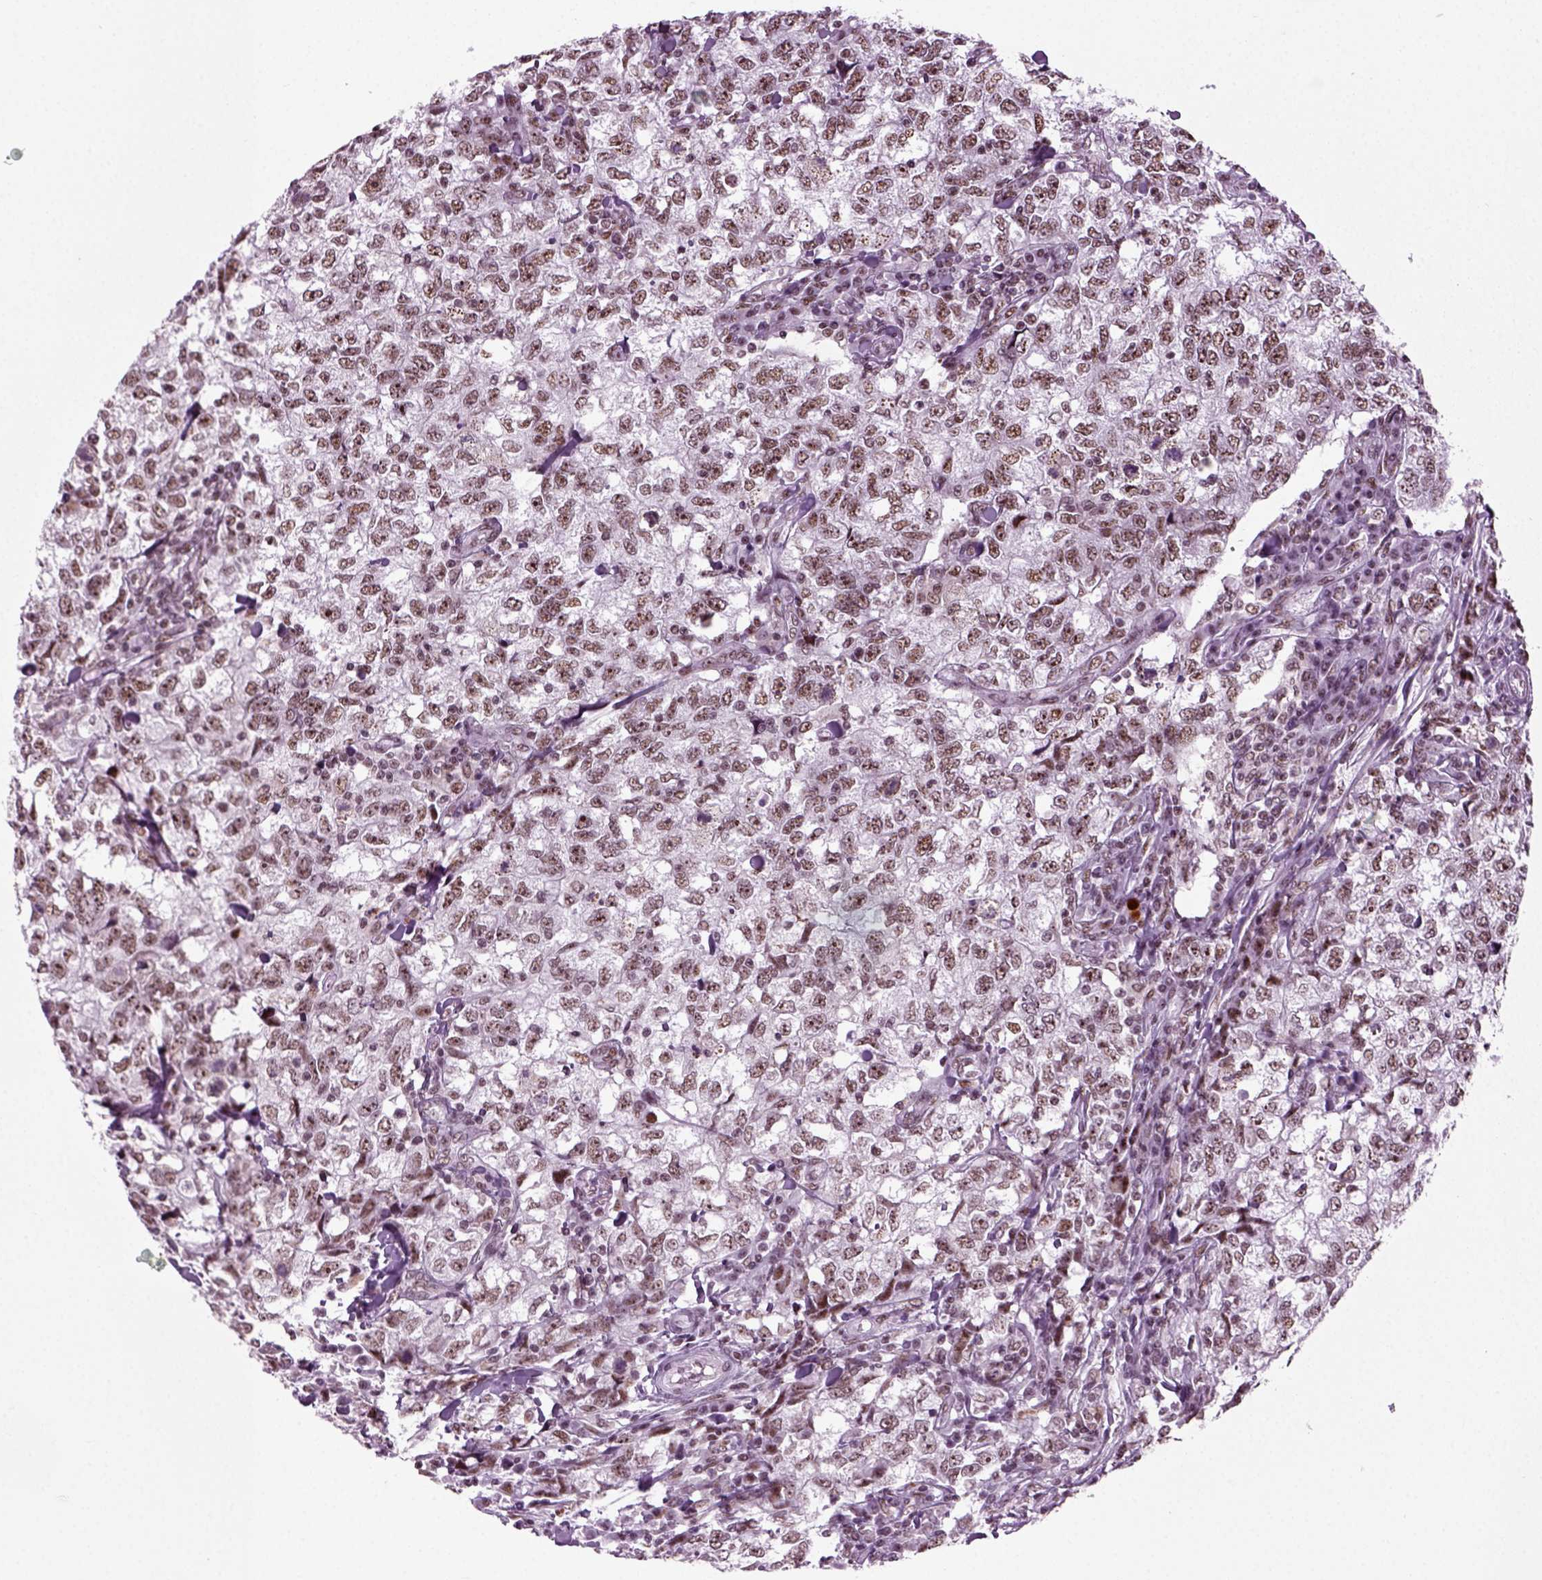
{"staining": {"intensity": "weak", "quantity": ">75%", "location": "nuclear"}, "tissue": "breast cancer", "cell_type": "Tumor cells", "image_type": "cancer", "snomed": [{"axis": "morphology", "description": "Duct carcinoma"}, {"axis": "topography", "description": "Breast"}], "caption": "Weak nuclear expression is appreciated in about >75% of tumor cells in breast cancer (invasive ductal carcinoma).", "gene": "RCOR3", "patient": {"sex": "female", "age": 30}}